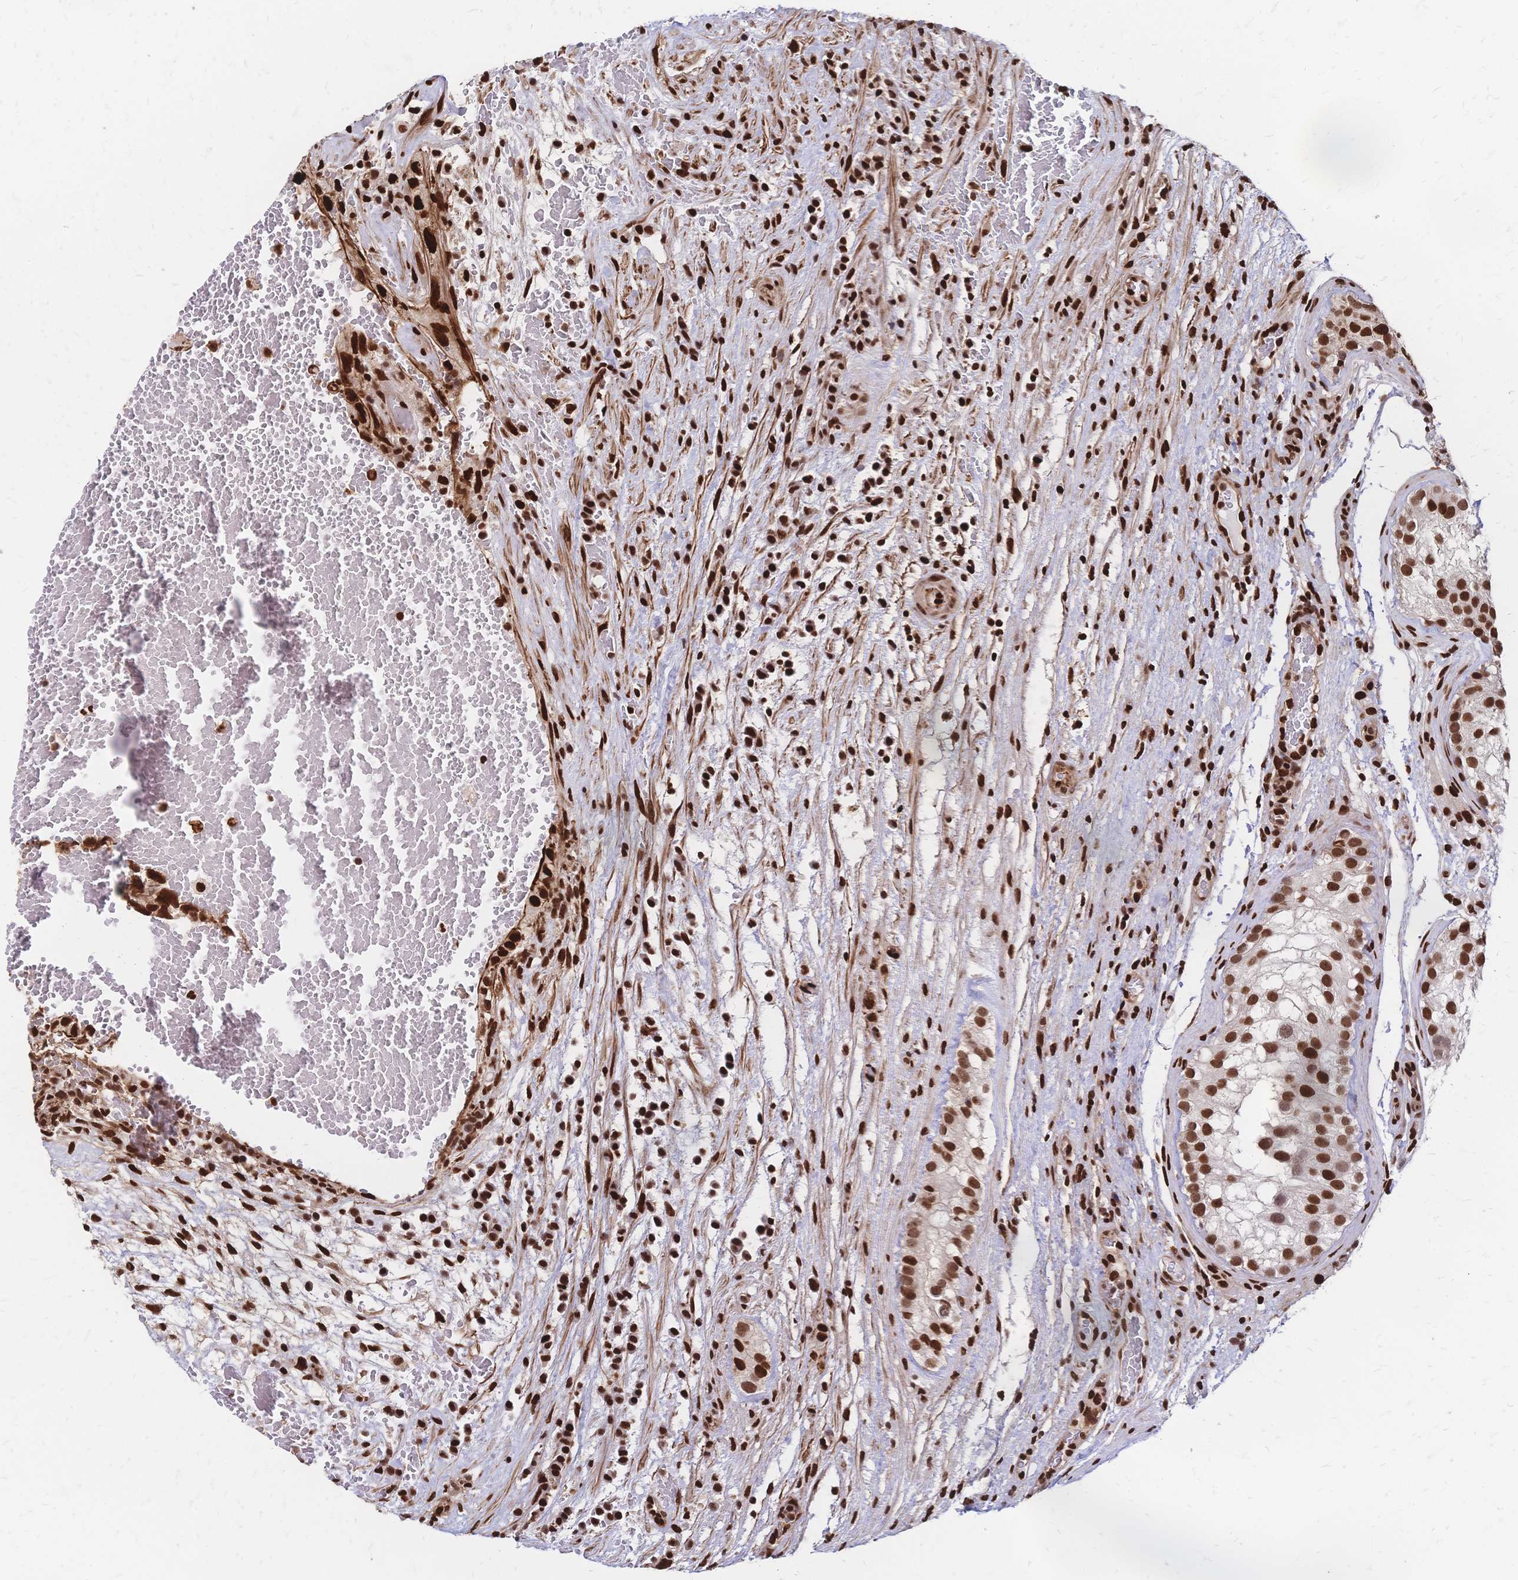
{"staining": {"intensity": "strong", "quantity": ">75%", "location": "nuclear"}, "tissue": "testis cancer", "cell_type": "Tumor cells", "image_type": "cancer", "snomed": [{"axis": "morphology", "description": "Normal tissue, NOS"}, {"axis": "morphology", "description": "Carcinoma, Embryonal, NOS"}, {"axis": "topography", "description": "Testis"}], "caption": "This is an image of IHC staining of testis cancer (embryonal carcinoma), which shows strong positivity in the nuclear of tumor cells.", "gene": "HDGF", "patient": {"sex": "male", "age": 32}}